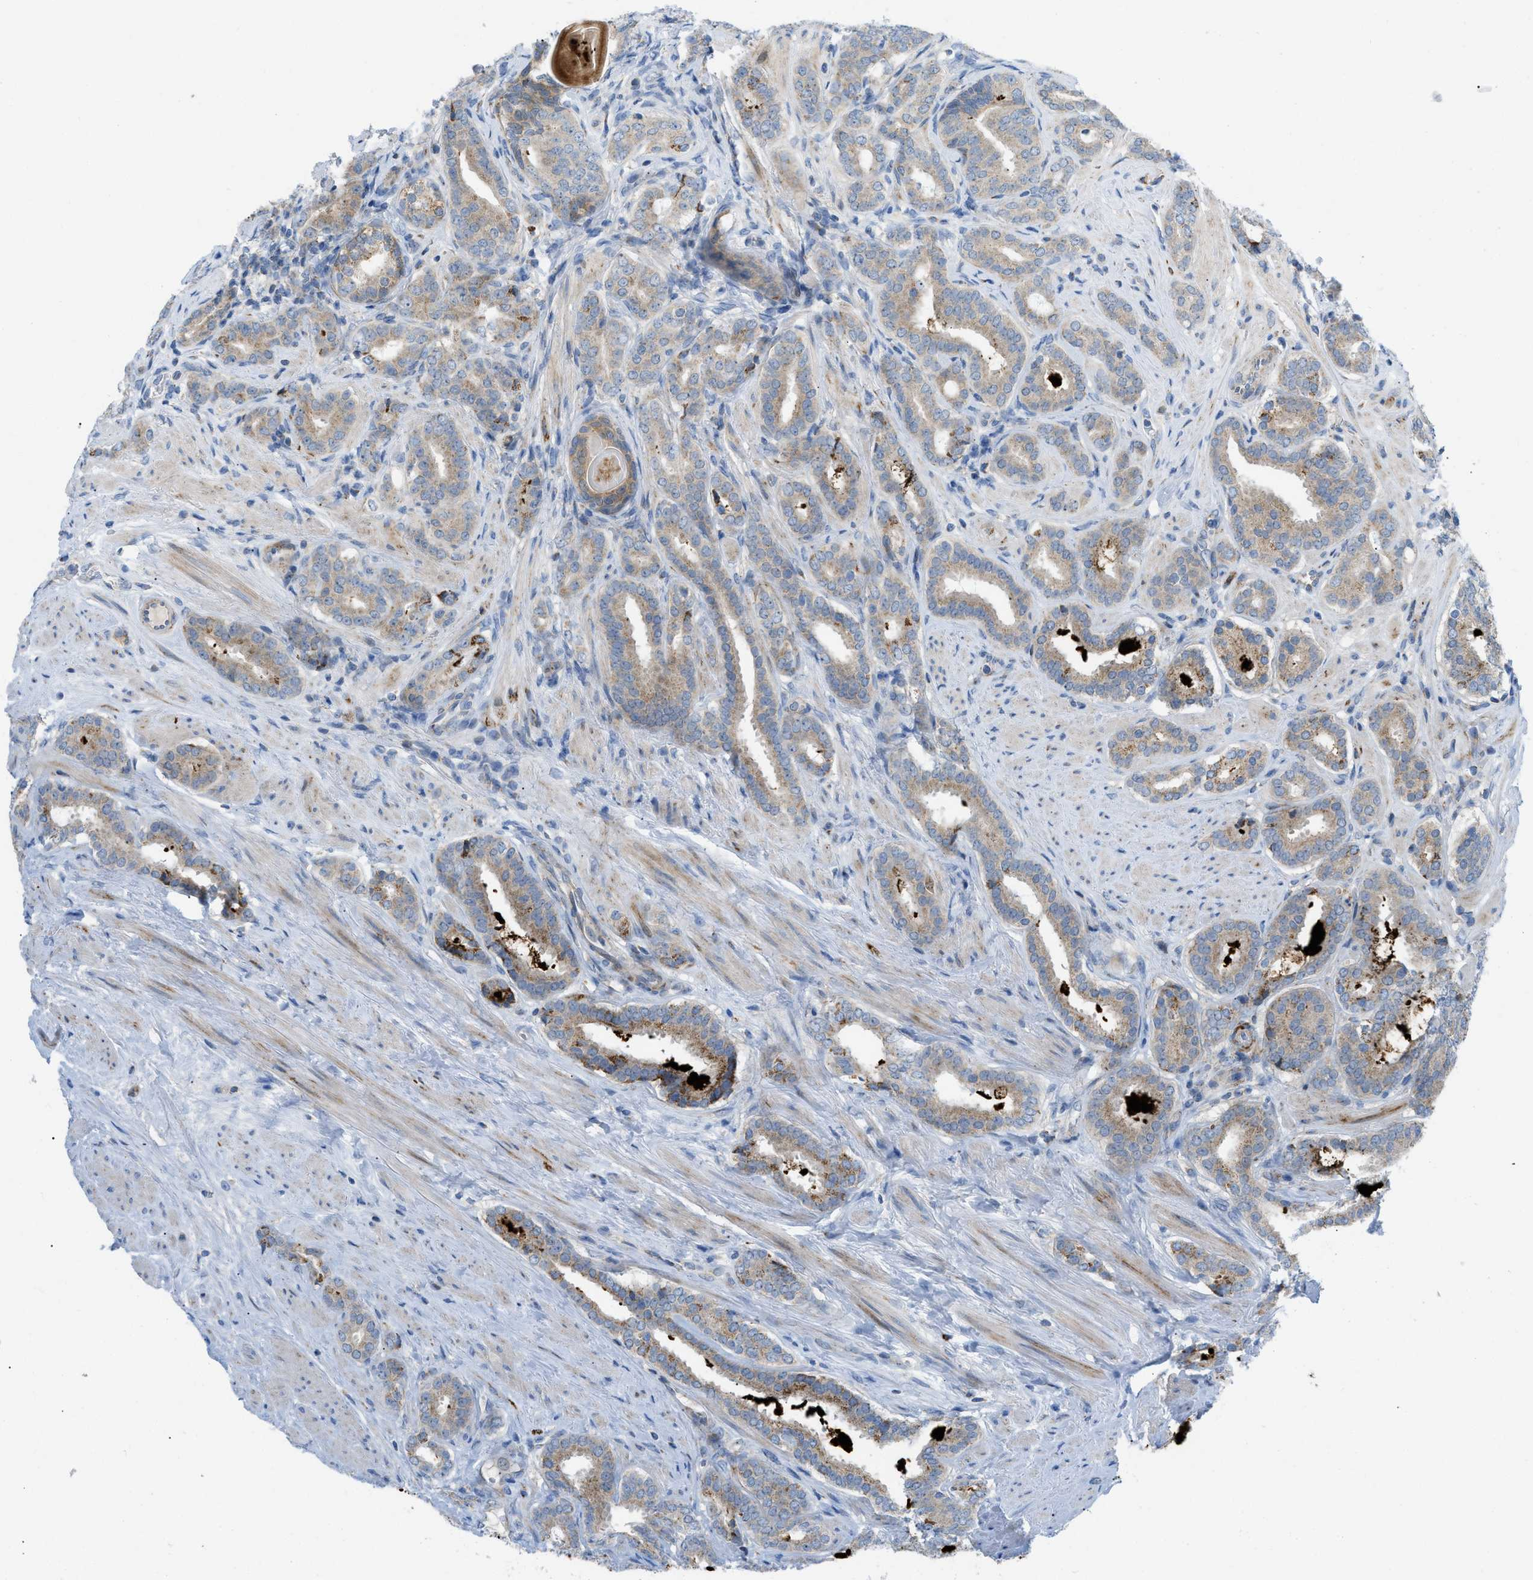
{"staining": {"intensity": "weak", "quantity": "25%-75%", "location": "cytoplasmic/membranous"}, "tissue": "prostate cancer", "cell_type": "Tumor cells", "image_type": "cancer", "snomed": [{"axis": "morphology", "description": "Adenocarcinoma, Low grade"}, {"axis": "topography", "description": "Prostate"}], "caption": "Weak cytoplasmic/membranous protein positivity is appreciated in approximately 25%-75% of tumor cells in low-grade adenocarcinoma (prostate). (IHC, brightfield microscopy, high magnification).", "gene": "RBBP9", "patient": {"sex": "male", "age": 69}}